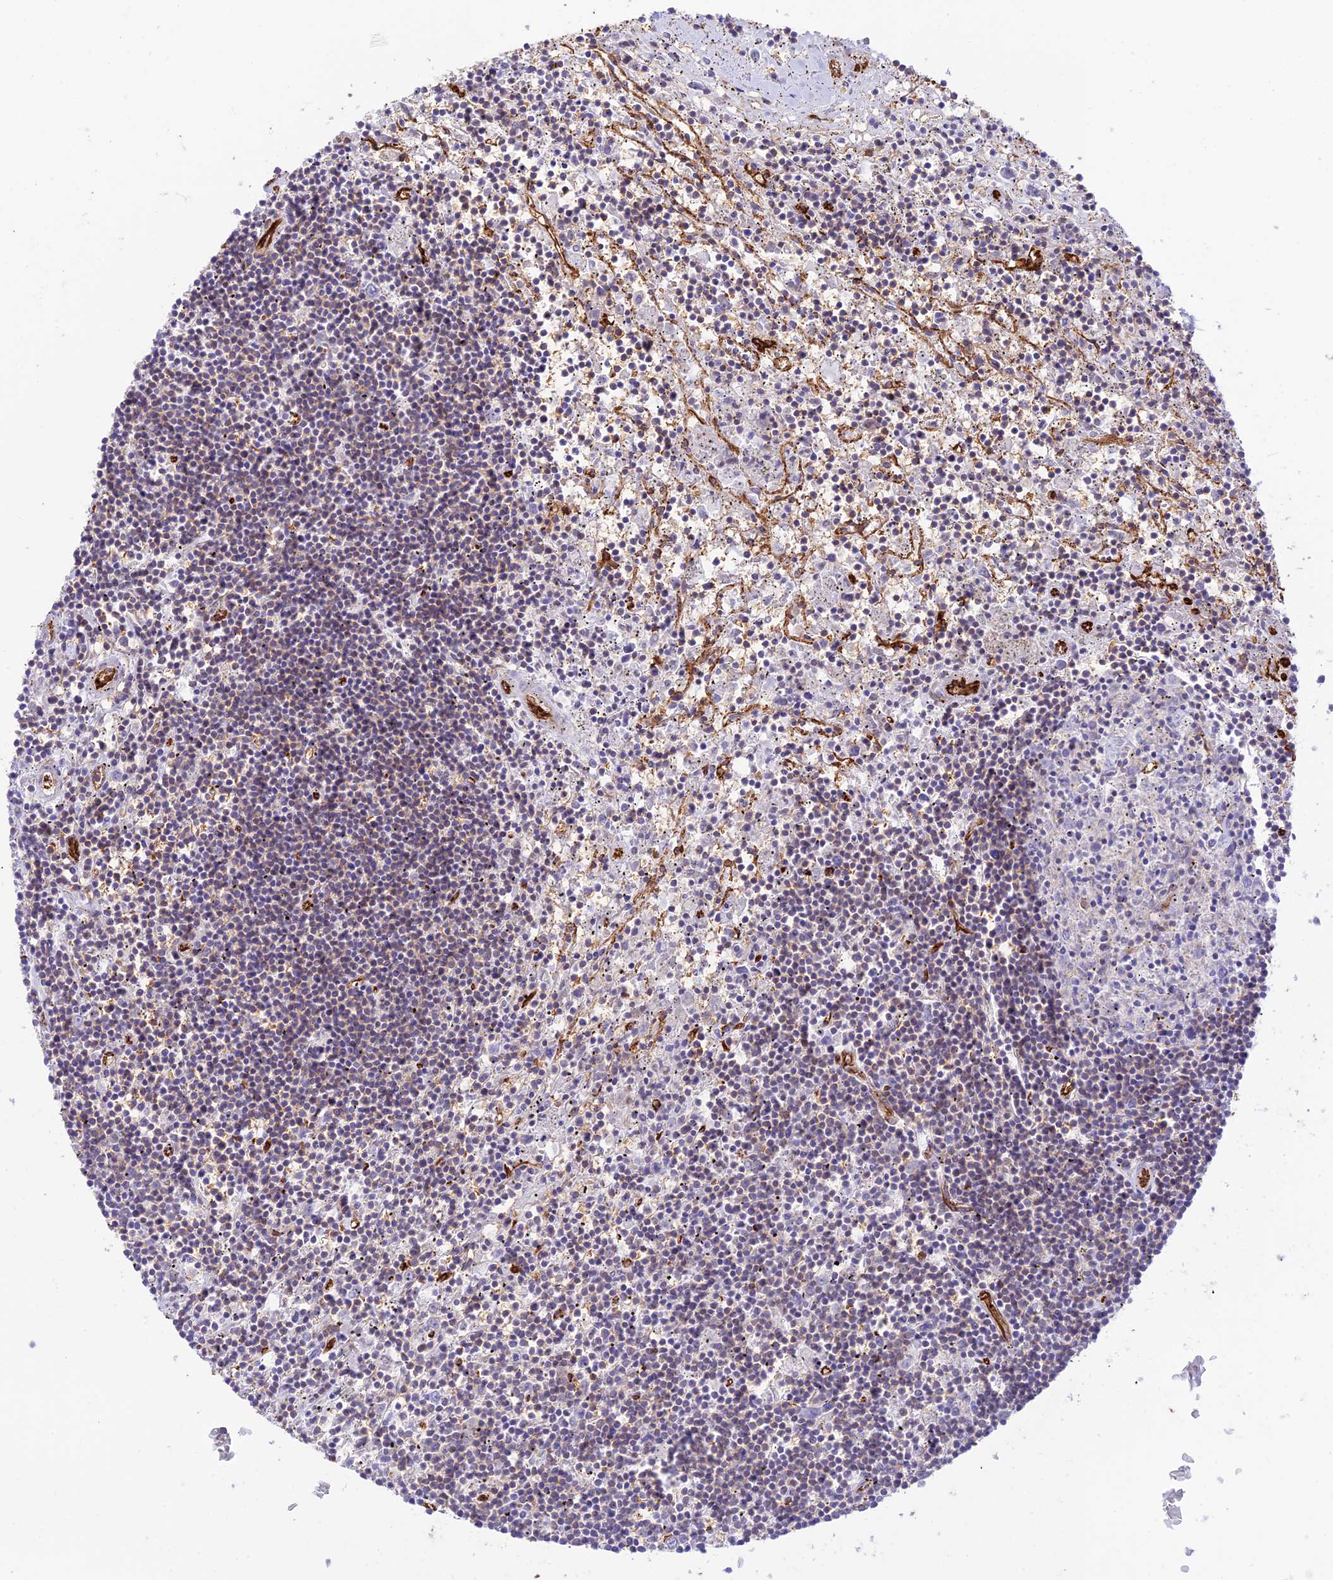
{"staining": {"intensity": "negative", "quantity": "none", "location": "none"}, "tissue": "lymphoma", "cell_type": "Tumor cells", "image_type": "cancer", "snomed": [{"axis": "morphology", "description": "Malignant lymphoma, non-Hodgkin's type, Low grade"}, {"axis": "topography", "description": "Spleen"}], "caption": "Immunohistochemical staining of human low-grade malignant lymphoma, non-Hodgkin's type displays no significant positivity in tumor cells.", "gene": "YPEL5", "patient": {"sex": "male", "age": 76}}